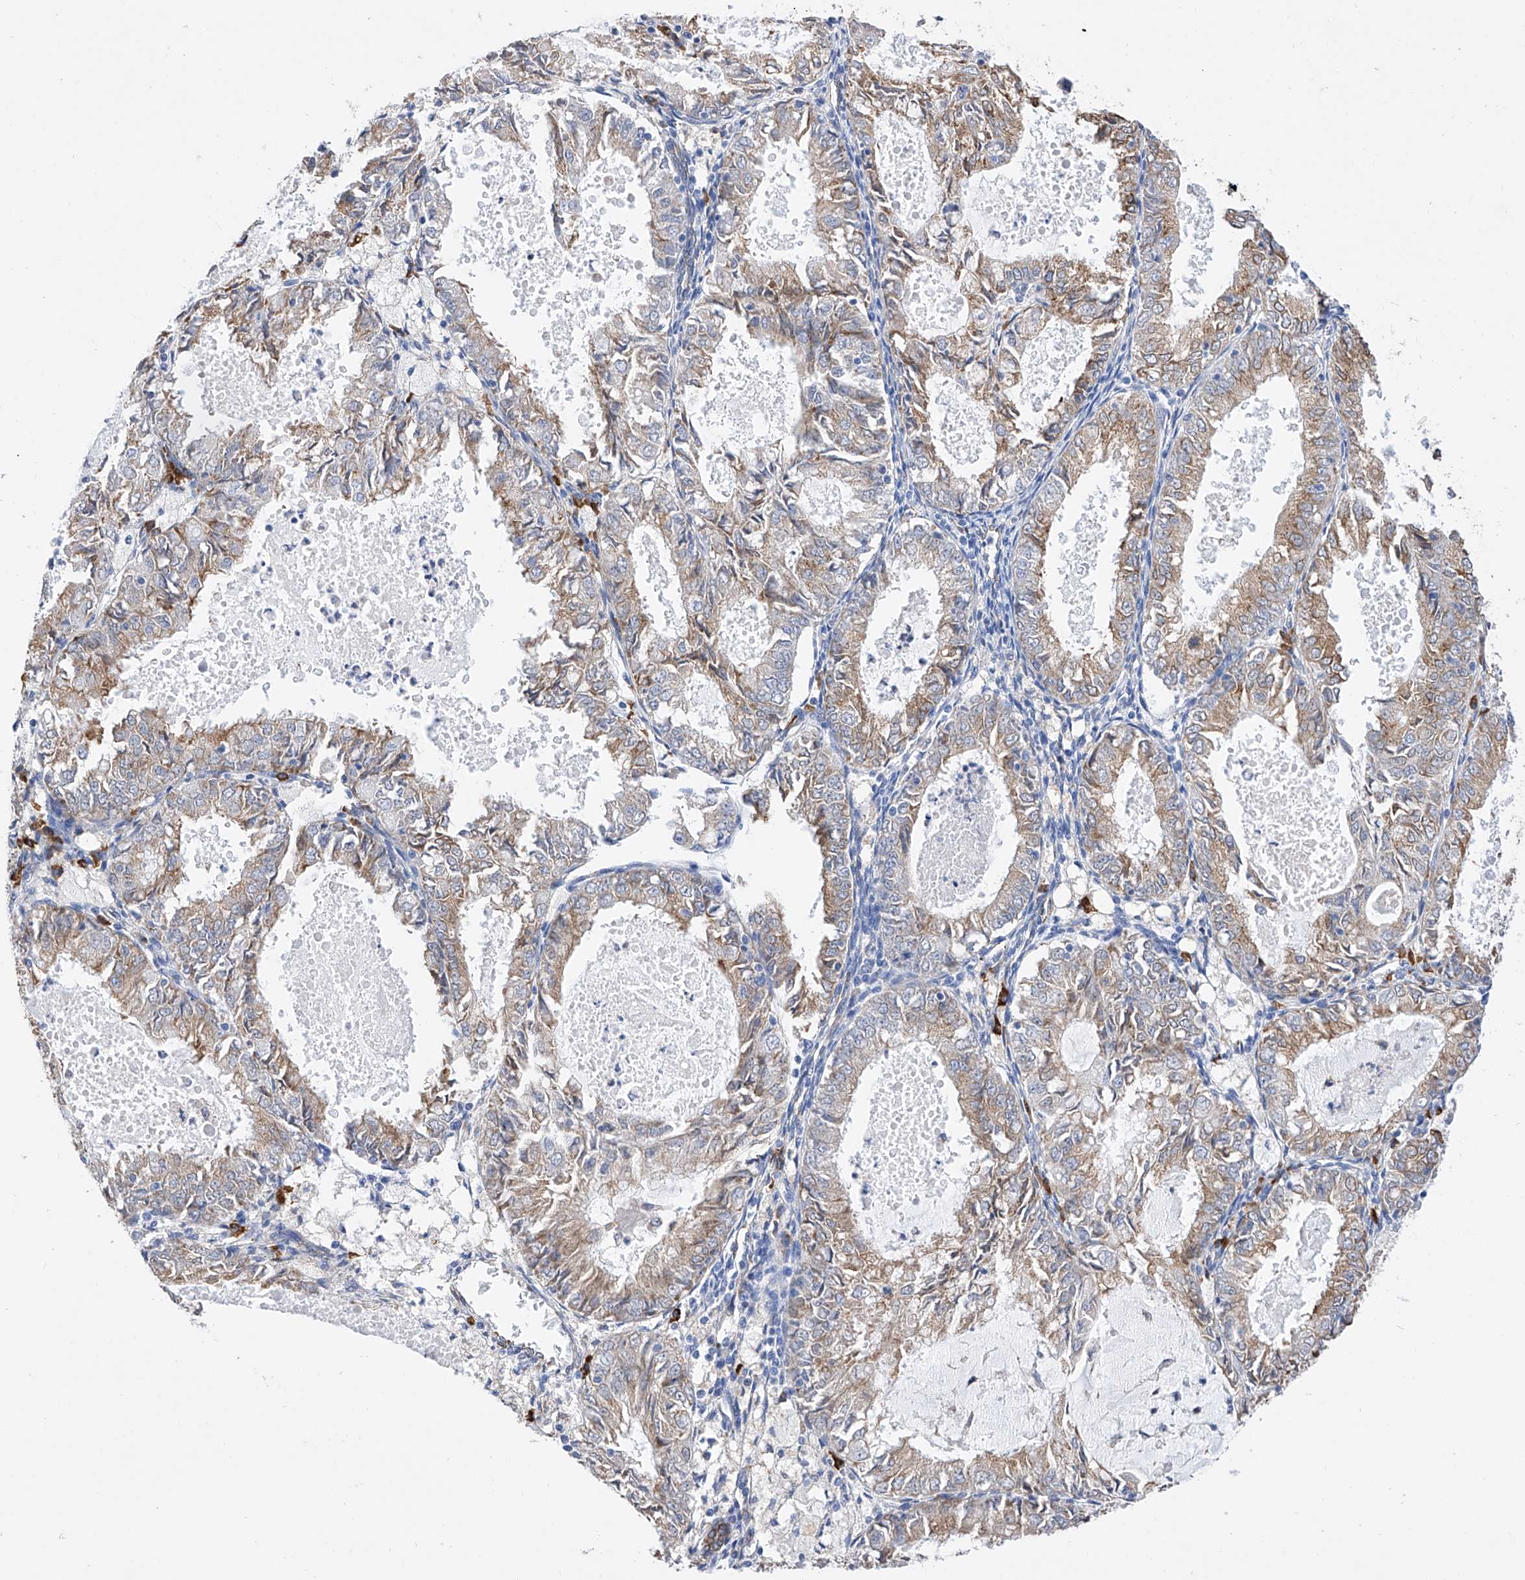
{"staining": {"intensity": "moderate", "quantity": "25%-75%", "location": "cytoplasmic/membranous"}, "tissue": "endometrial cancer", "cell_type": "Tumor cells", "image_type": "cancer", "snomed": [{"axis": "morphology", "description": "Adenocarcinoma, NOS"}, {"axis": "topography", "description": "Endometrium"}], "caption": "A brown stain shows moderate cytoplasmic/membranous expression of a protein in human endometrial cancer tumor cells.", "gene": "PDIA5", "patient": {"sex": "female", "age": 57}}